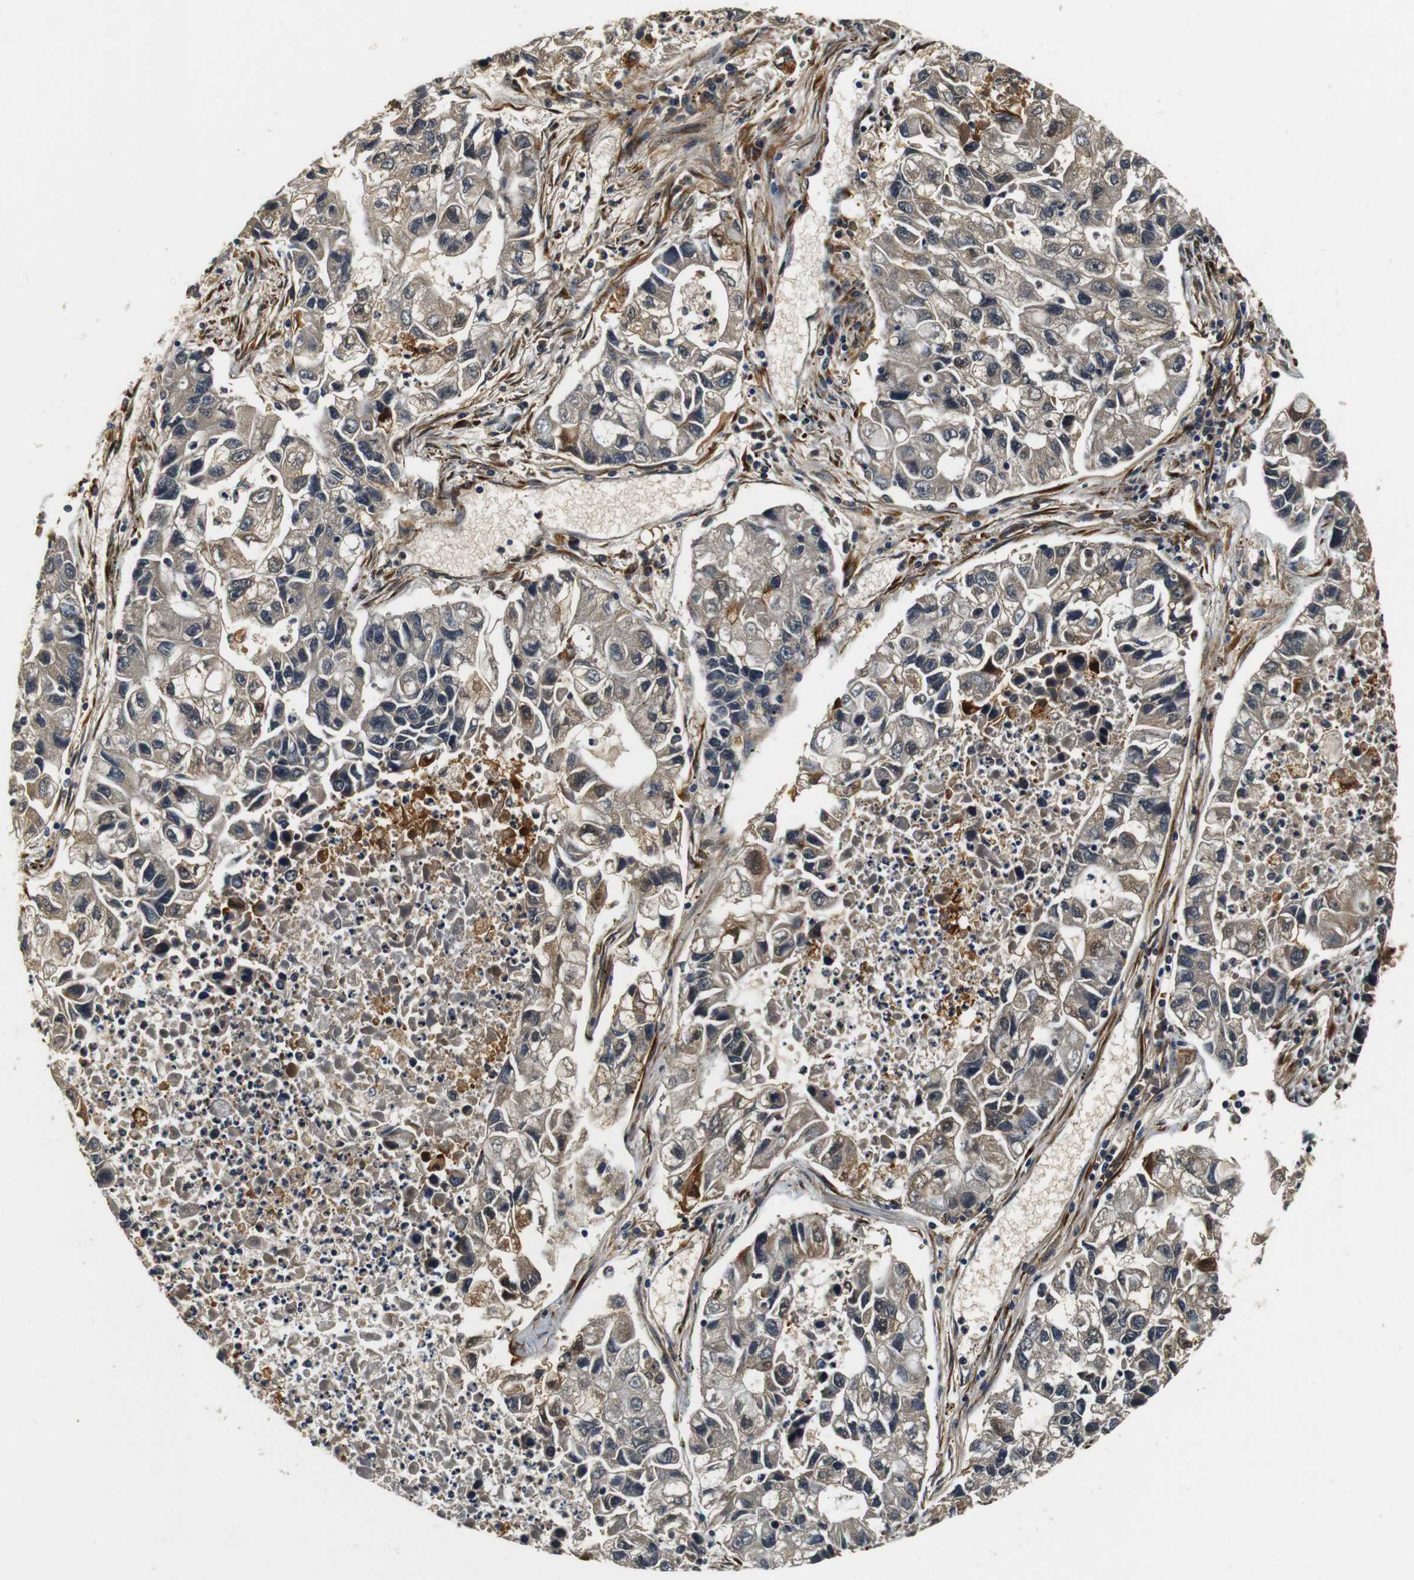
{"staining": {"intensity": "negative", "quantity": "none", "location": "none"}, "tissue": "lung cancer", "cell_type": "Tumor cells", "image_type": "cancer", "snomed": [{"axis": "morphology", "description": "Adenocarcinoma, NOS"}, {"axis": "topography", "description": "Lung"}], "caption": "Micrograph shows no protein expression in tumor cells of lung cancer tissue.", "gene": "COL1A1", "patient": {"sex": "female", "age": 51}}